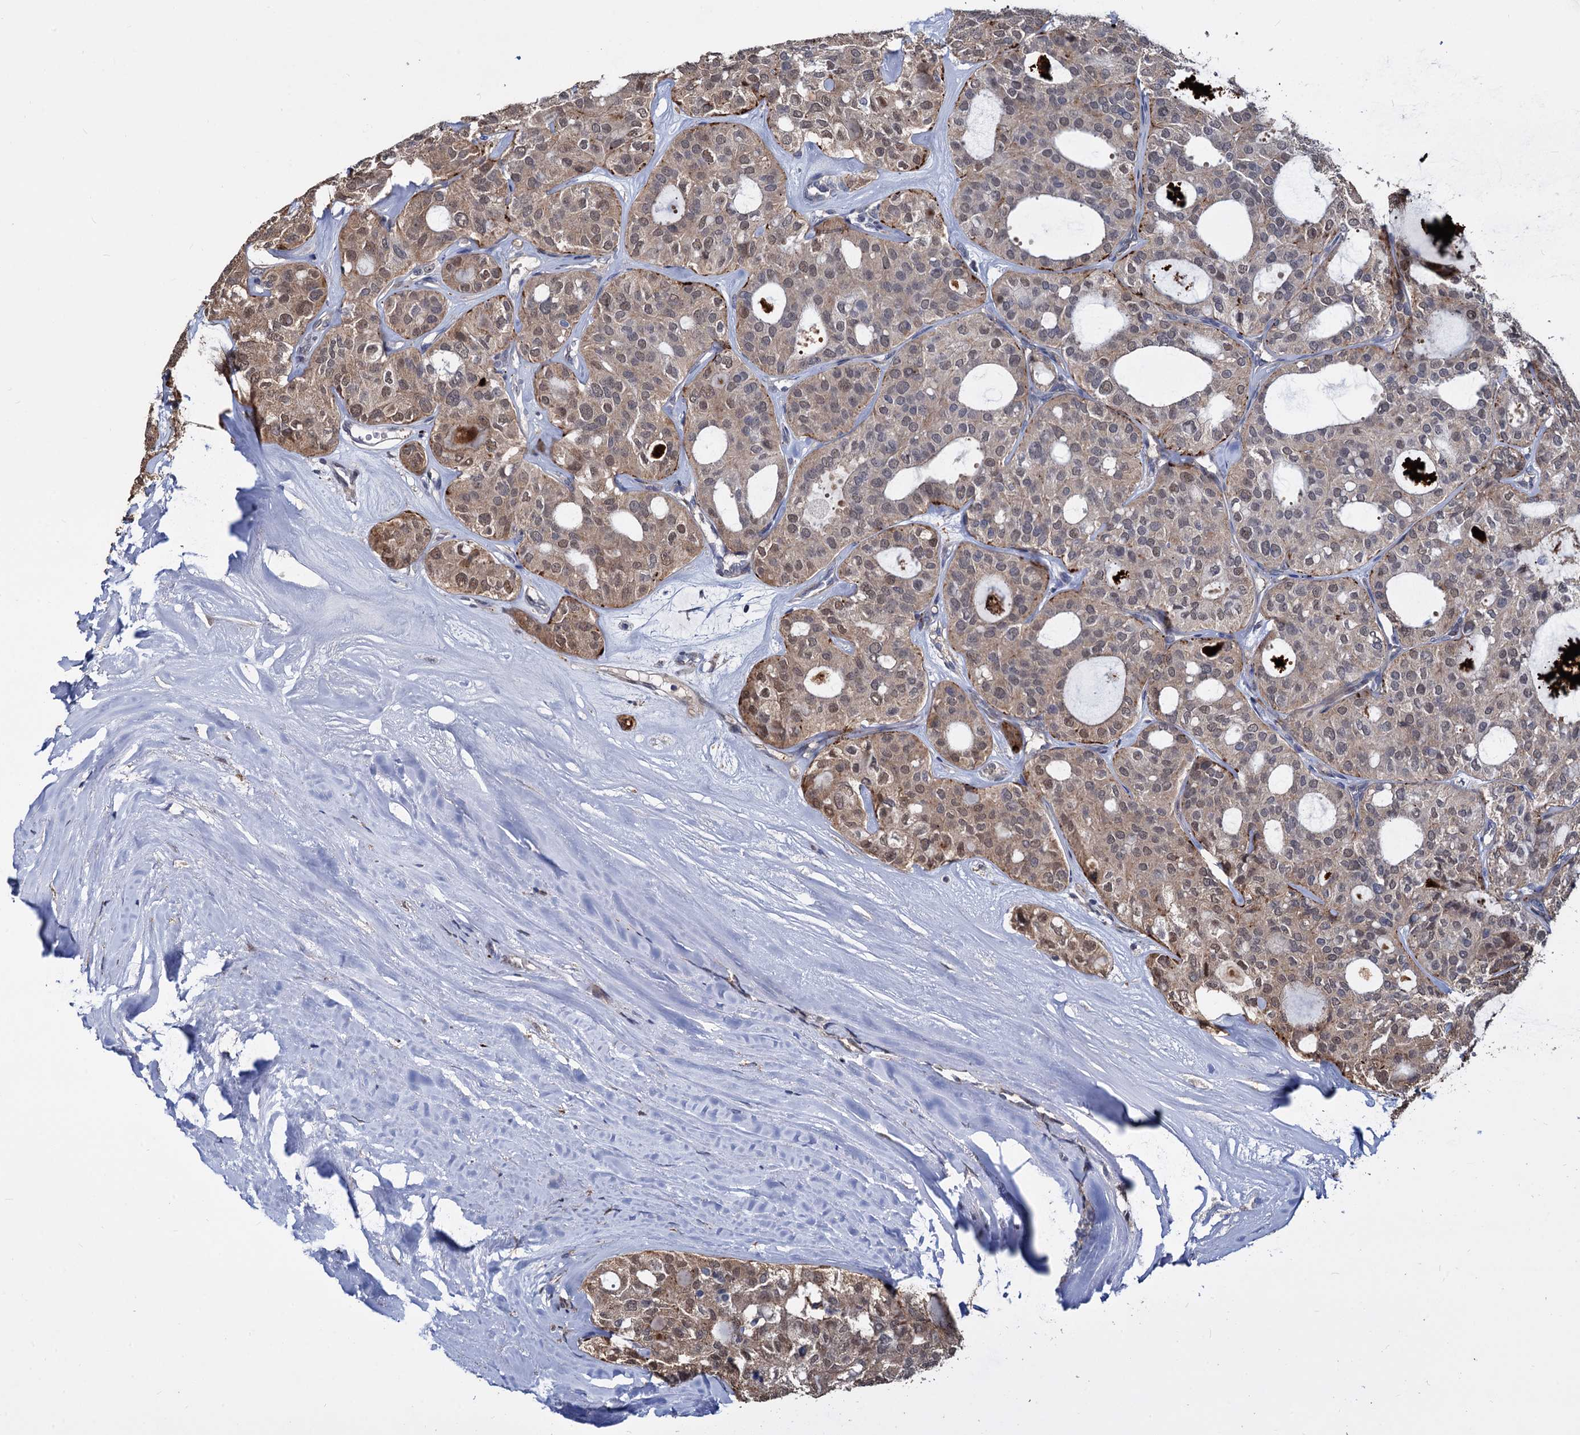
{"staining": {"intensity": "moderate", "quantity": ">75%", "location": "cytoplasmic/membranous,nuclear"}, "tissue": "thyroid cancer", "cell_type": "Tumor cells", "image_type": "cancer", "snomed": [{"axis": "morphology", "description": "Follicular adenoma carcinoma, NOS"}, {"axis": "topography", "description": "Thyroid gland"}], "caption": "Follicular adenoma carcinoma (thyroid) stained with a brown dye displays moderate cytoplasmic/membranous and nuclear positive expression in approximately >75% of tumor cells.", "gene": "PSMD4", "patient": {"sex": "male", "age": 75}}